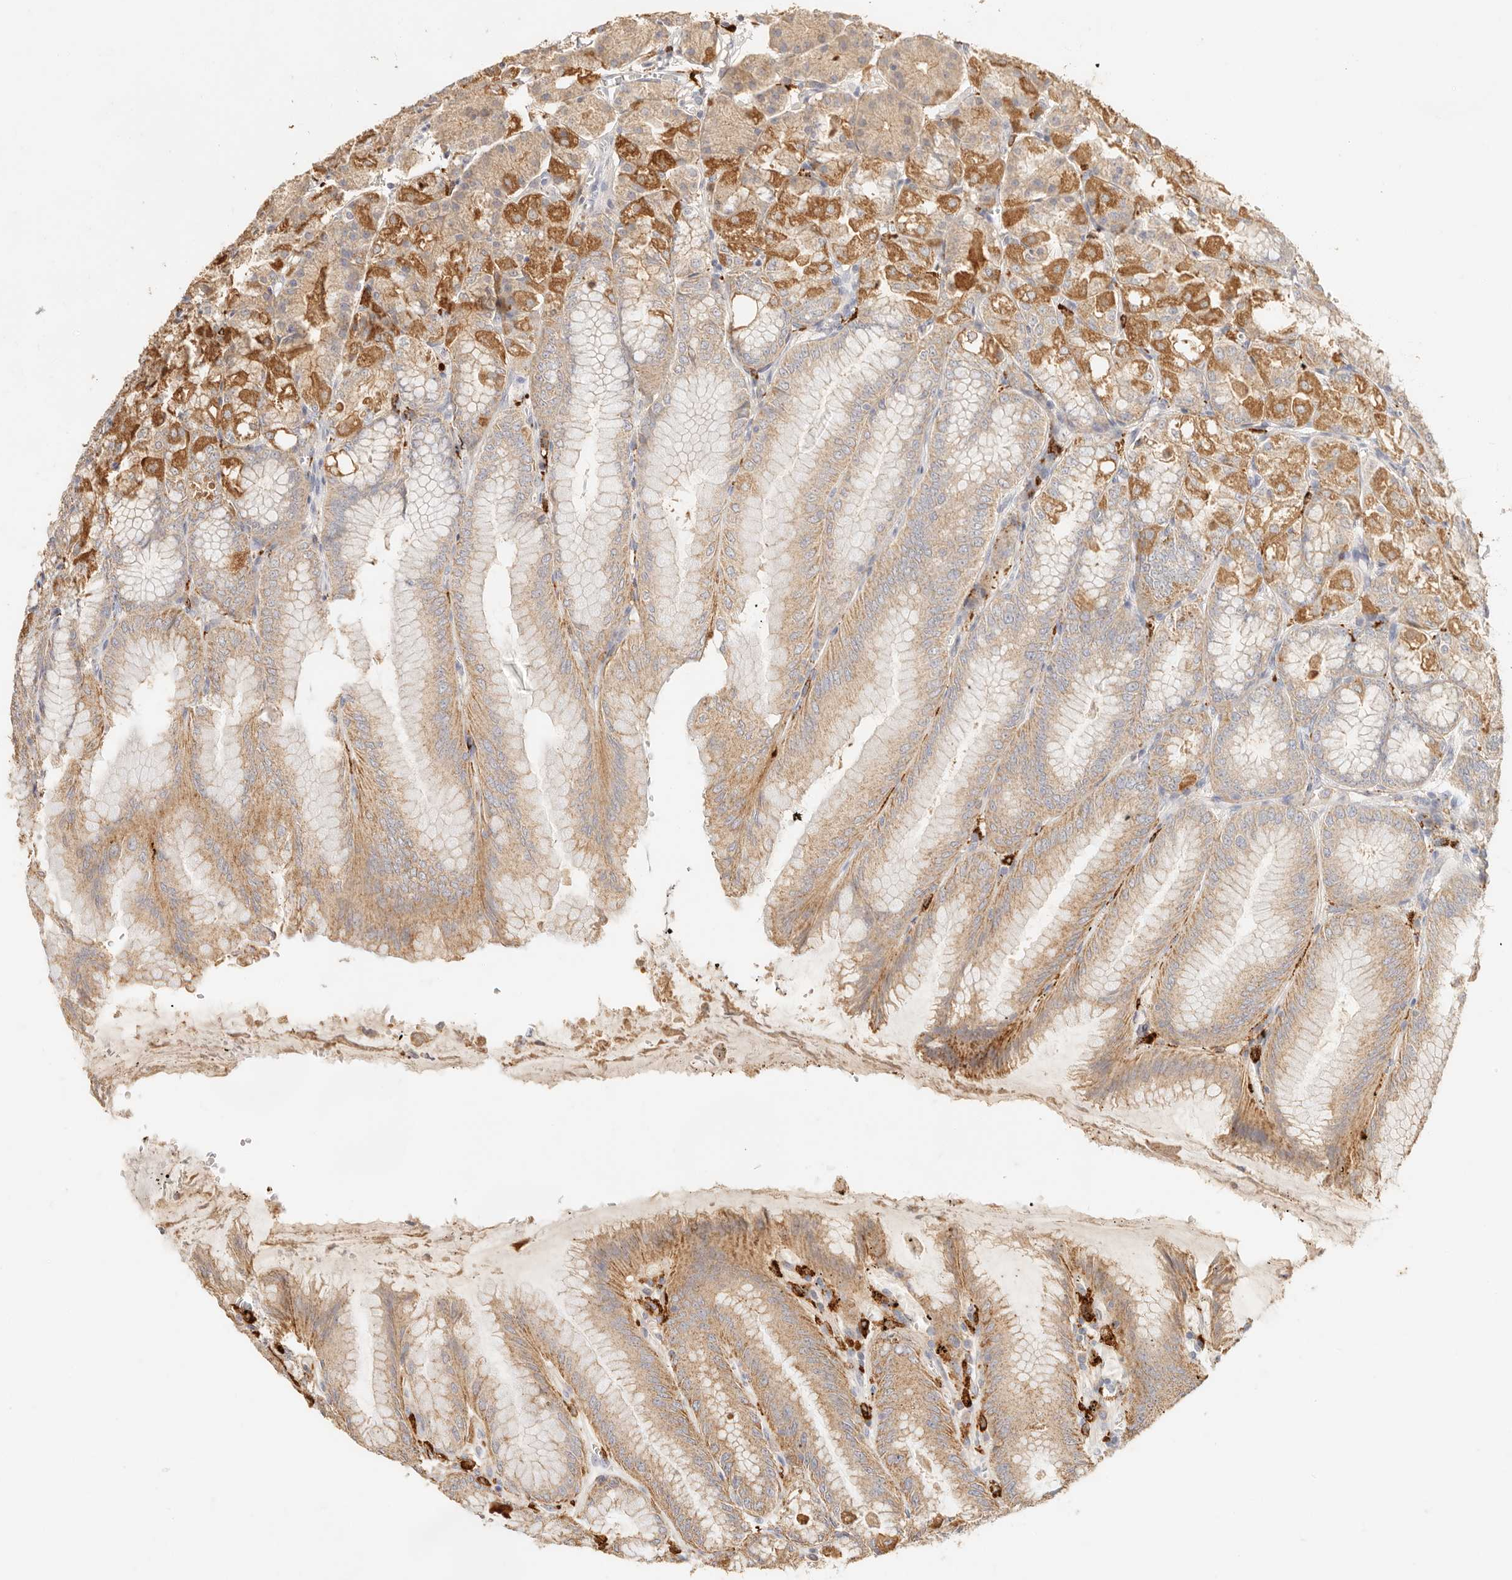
{"staining": {"intensity": "moderate", "quantity": ">75%", "location": "cytoplasmic/membranous"}, "tissue": "stomach", "cell_type": "Glandular cells", "image_type": "normal", "snomed": [{"axis": "morphology", "description": "Normal tissue, NOS"}, {"axis": "topography", "description": "Stomach, lower"}], "caption": "Immunohistochemistry (DAB (3,3'-diaminobenzidine)) staining of benign human stomach demonstrates moderate cytoplasmic/membranous protein expression in approximately >75% of glandular cells. Nuclei are stained in blue.", "gene": "HK2", "patient": {"sex": "male", "age": 71}}